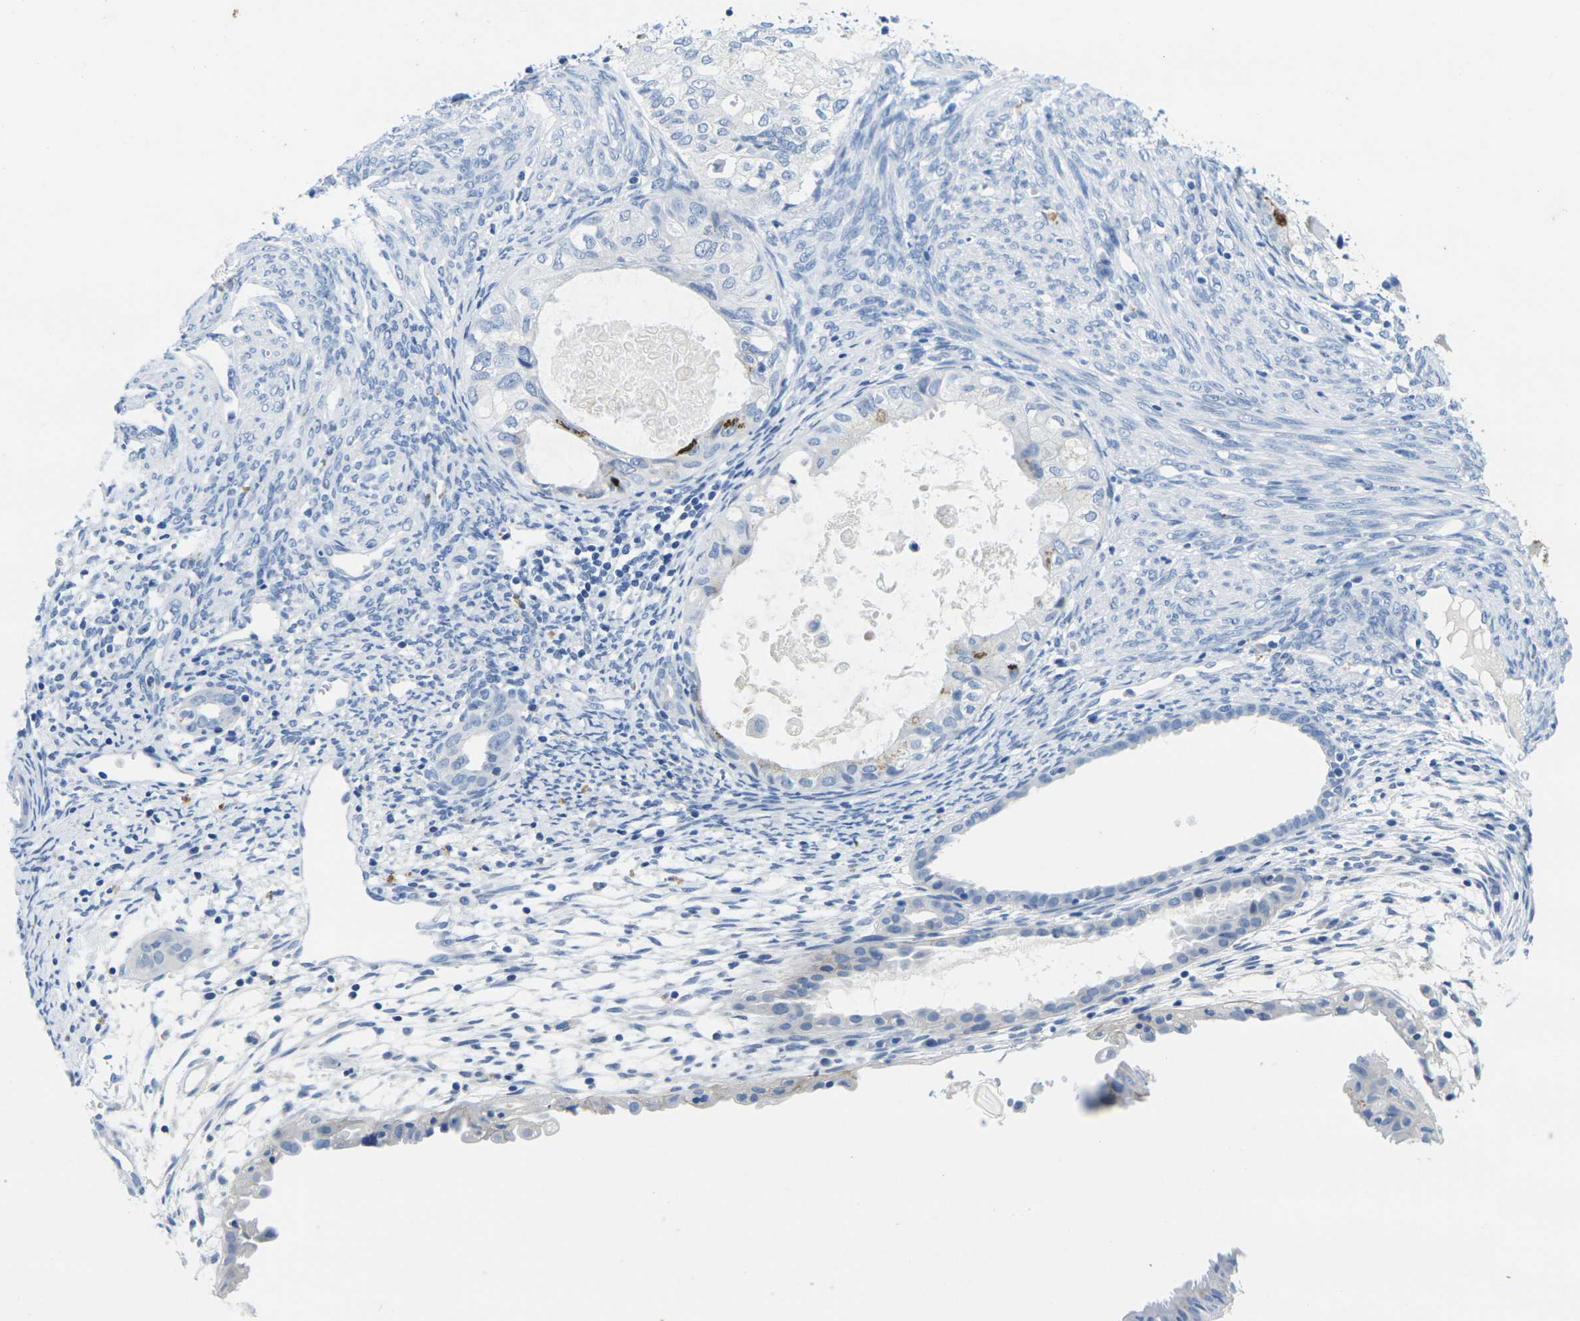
{"staining": {"intensity": "negative", "quantity": "none", "location": "none"}, "tissue": "cervical cancer", "cell_type": "Tumor cells", "image_type": "cancer", "snomed": [{"axis": "morphology", "description": "Normal tissue, NOS"}, {"axis": "morphology", "description": "Adenocarcinoma, NOS"}, {"axis": "topography", "description": "Cervix"}, {"axis": "topography", "description": "Endometrium"}], "caption": "This is an immunohistochemistry (IHC) photomicrograph of human cervical cancer (adenocarcinoma). There is no positivity in tumor cells.", "gene": "FAM3D", "patient": {"sex": "female", "age": 86}}